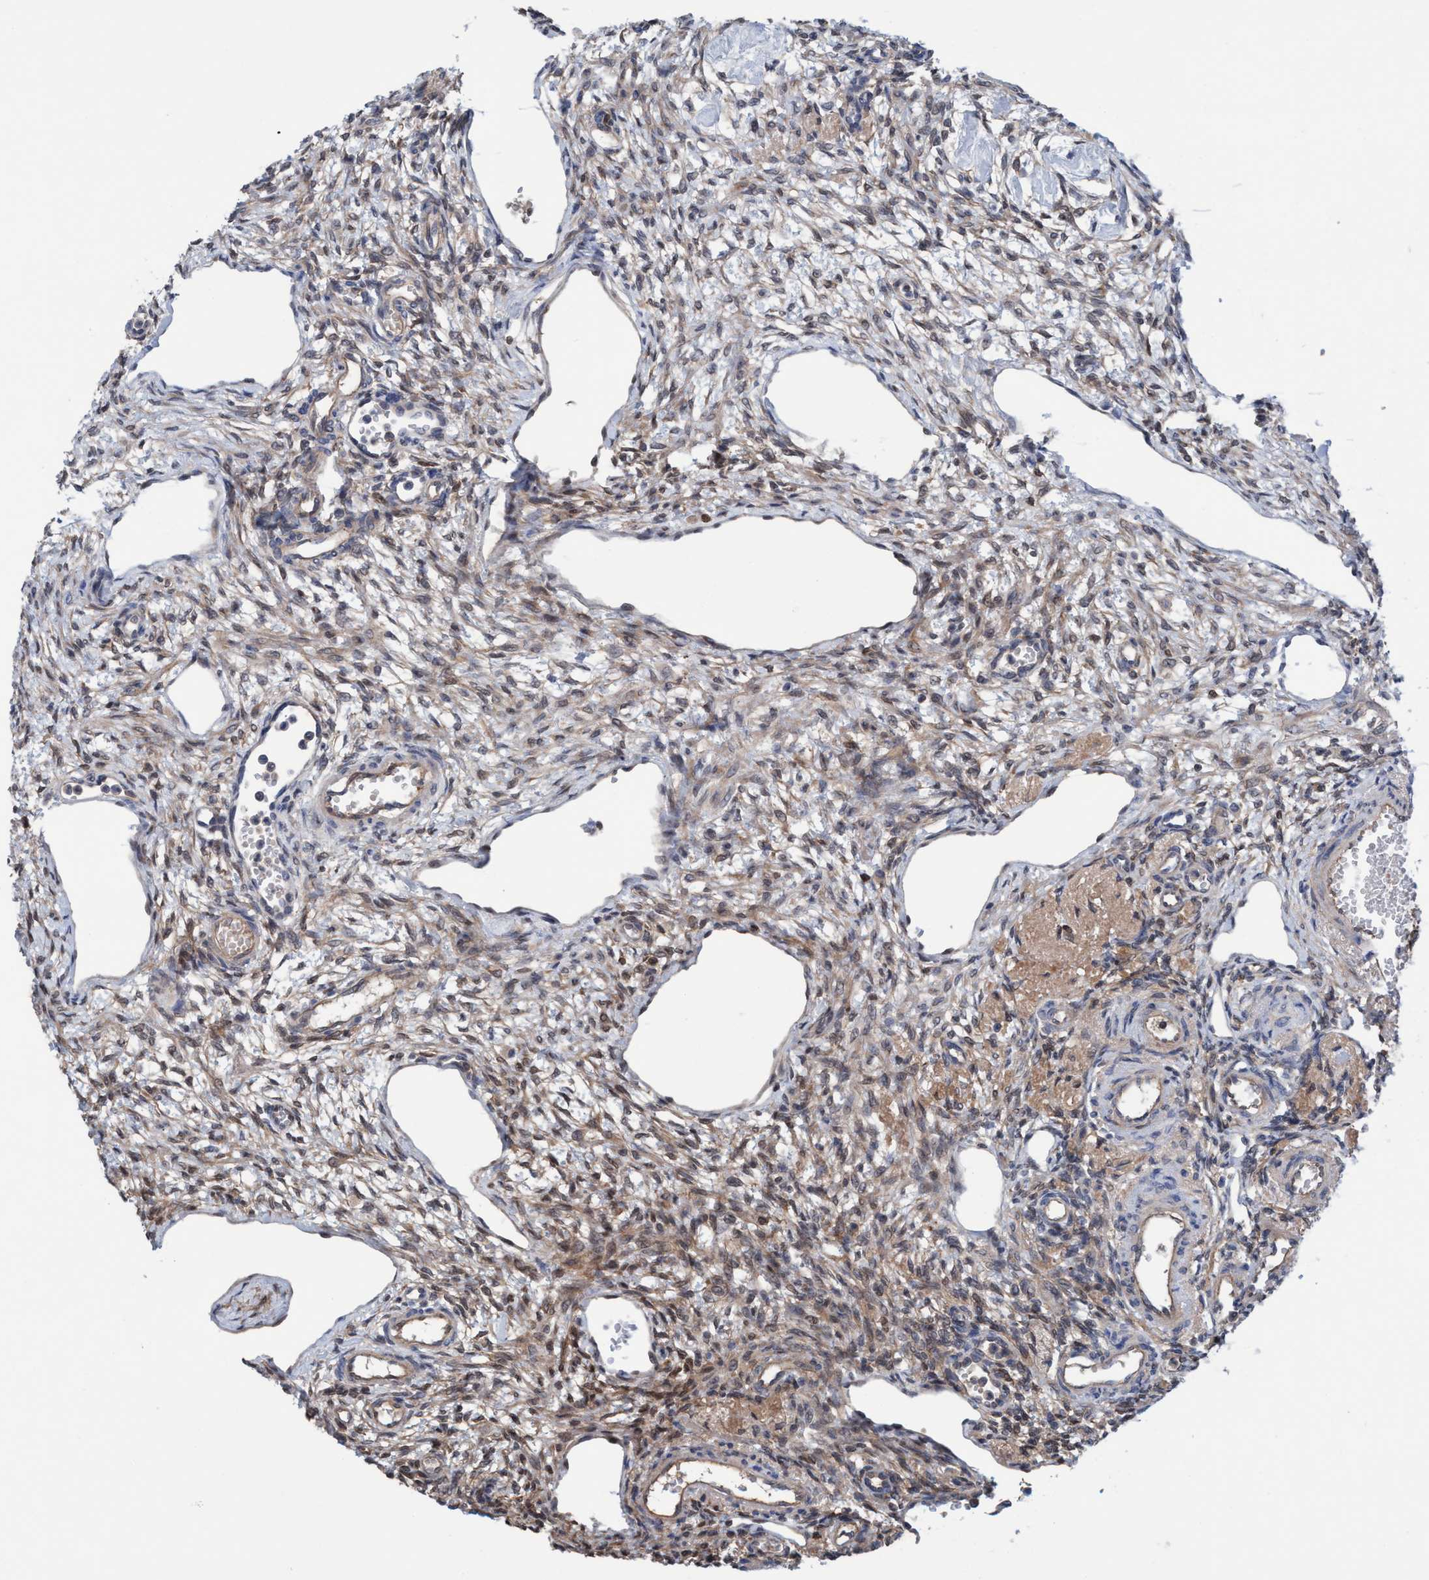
{"staining": {"intensity": "moderate", "quantity": ">75%", "location": "cytoplasmic/membranous,nuclear"}, "tissue": "ovary", "cell_type": "Follicle cells", "image_type": "normal", "snomed": [{"axis": "morphology", "description": "Normal tissue, NOS"}, {"axis": "topography", "description": "Ovary"}], "caption": "IHC (DAB) staining of unremarkable human ovary demonstrates moderate cytoplasmic/membranous,nuclear protein expression in about >75% of follicle cells.", "gene": "GLOD4", "patient": {"sex": "female", "age": 33}}